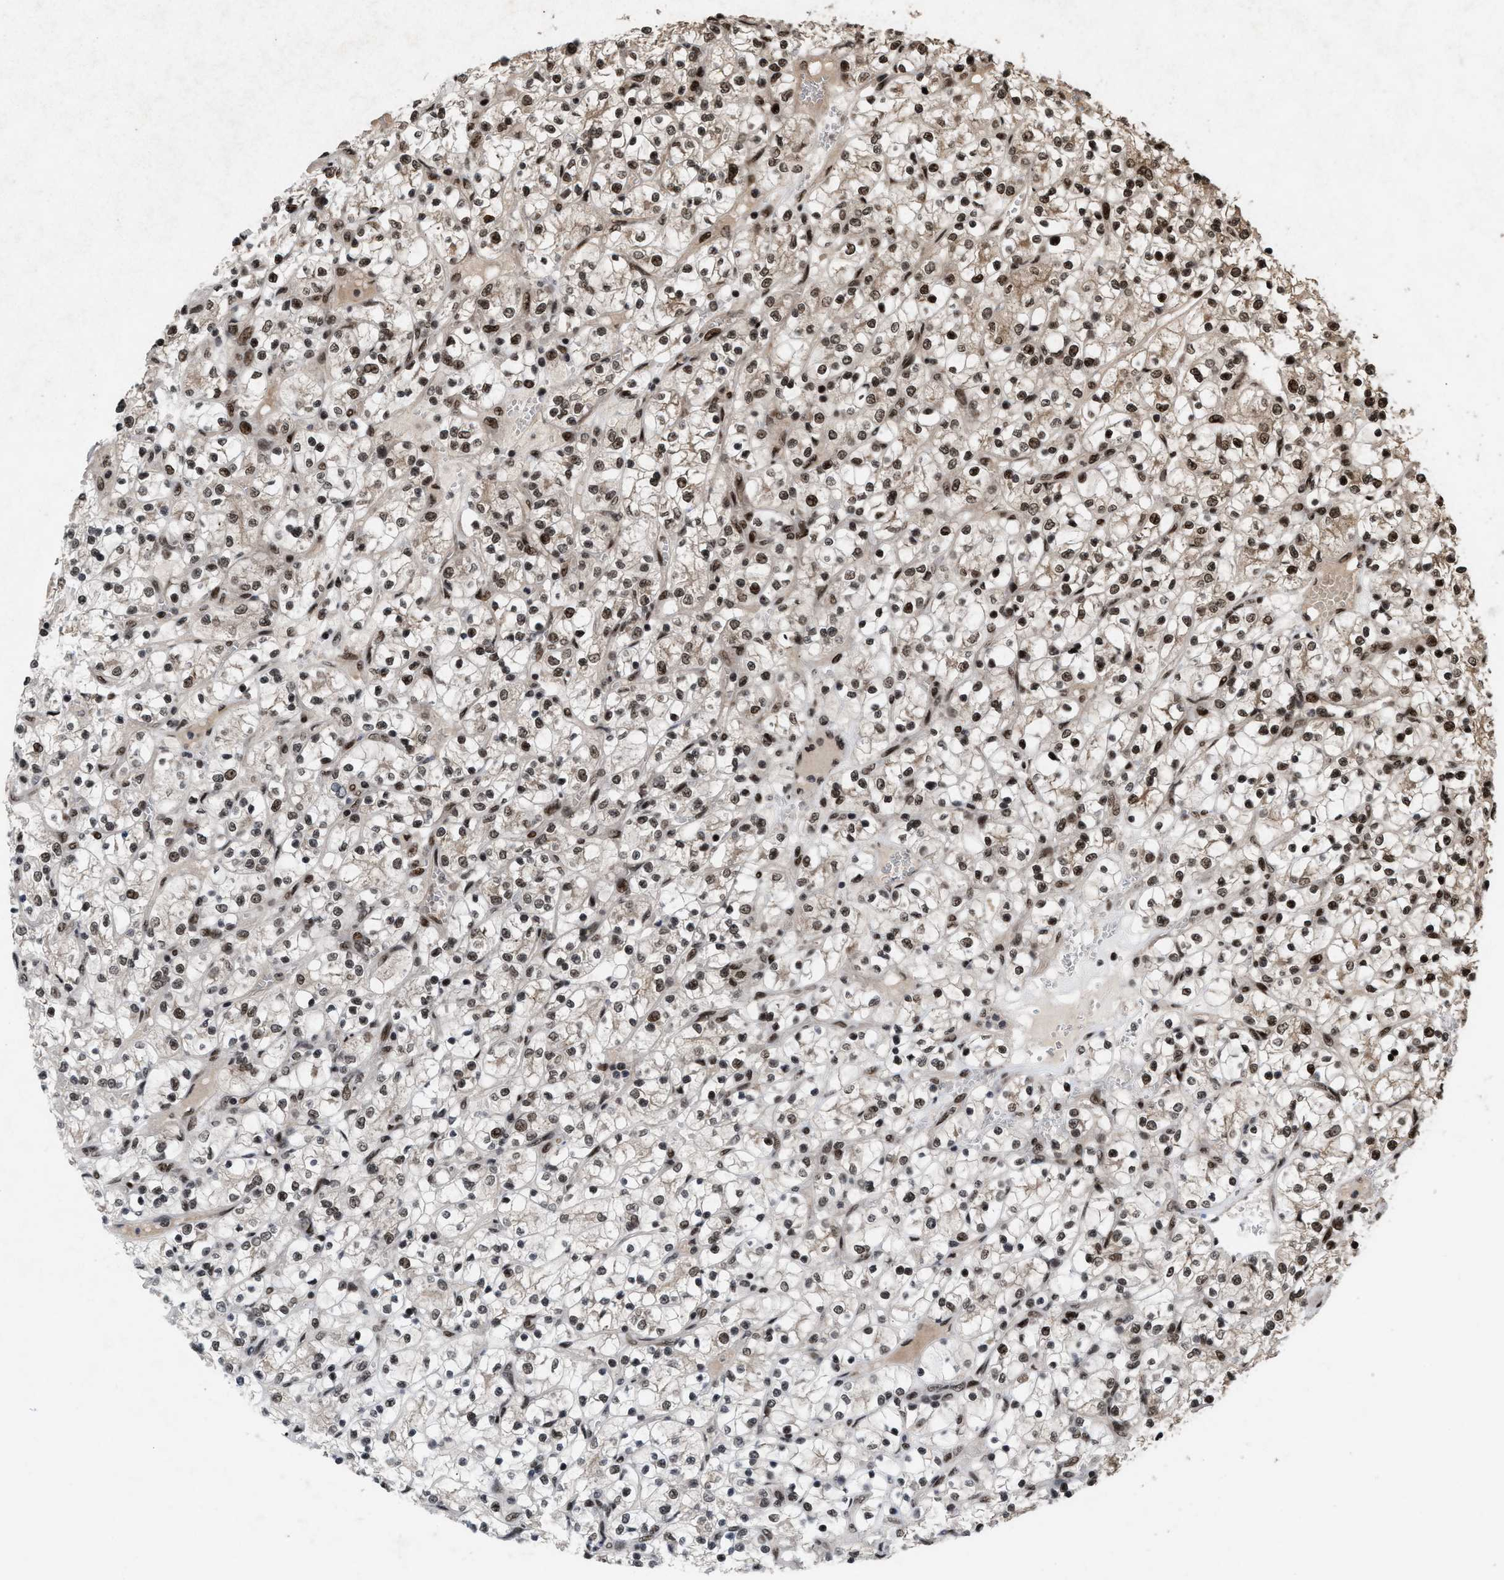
{"staining": {"intensity": "moderate", "quantity": ">75%", "location": "nuclear"}, "tissue": "renal cancer", "cell_type": "Tumor cells", "image_type": "cancer", "snomed": [{"axis": "morphology", "description": "Adenocarcinoma, NOS"}, {"axis": "topography", "description": "Kidney"}], "caption": "Protein expression analysis of renal adenocarcinoma reveals moderate nuclear expression in approximately >75% of tumor cells.", "gene": "WIZ", "patient": {"sex": "female", "age": 69}}